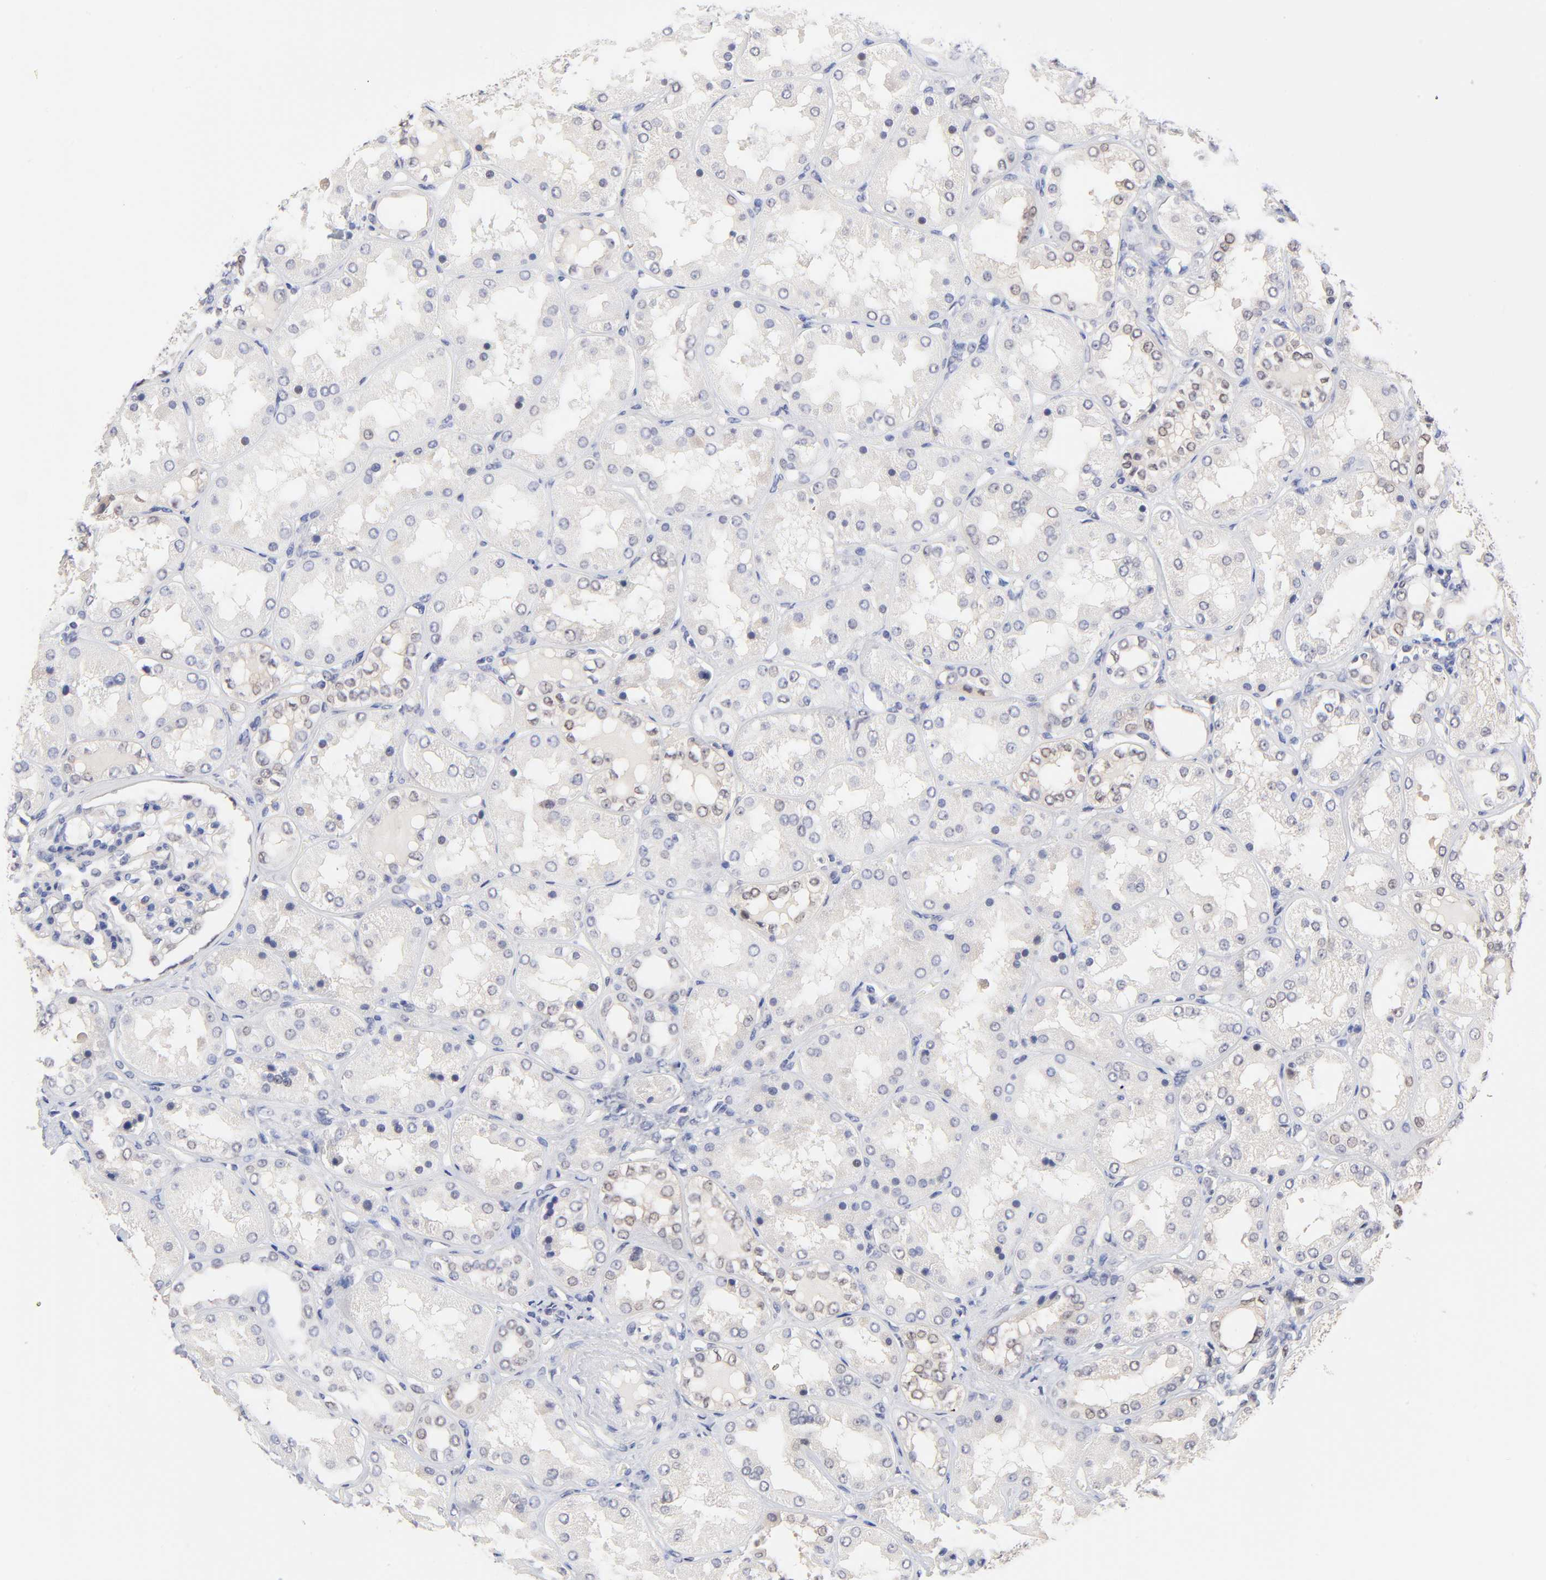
{"staining": {"intensity": "negative", "quantity": "none", "location": "none"}, "tissue": "kidney", "cell_type": "Cells in glomeruli", "image_type": "normal", "snomed": [{"axis": "morphology", "description": "Normal tissue, NOS"}, {"axis": "topography", "description": "Kidney"}], "caption": "IHC photomicrograph of benign human kidney stained for a protein (brown), which reveals no positivity in cells in glomeruli.", "gene": "TXNL1", "patient": {"sex": "female", "age": 56}}